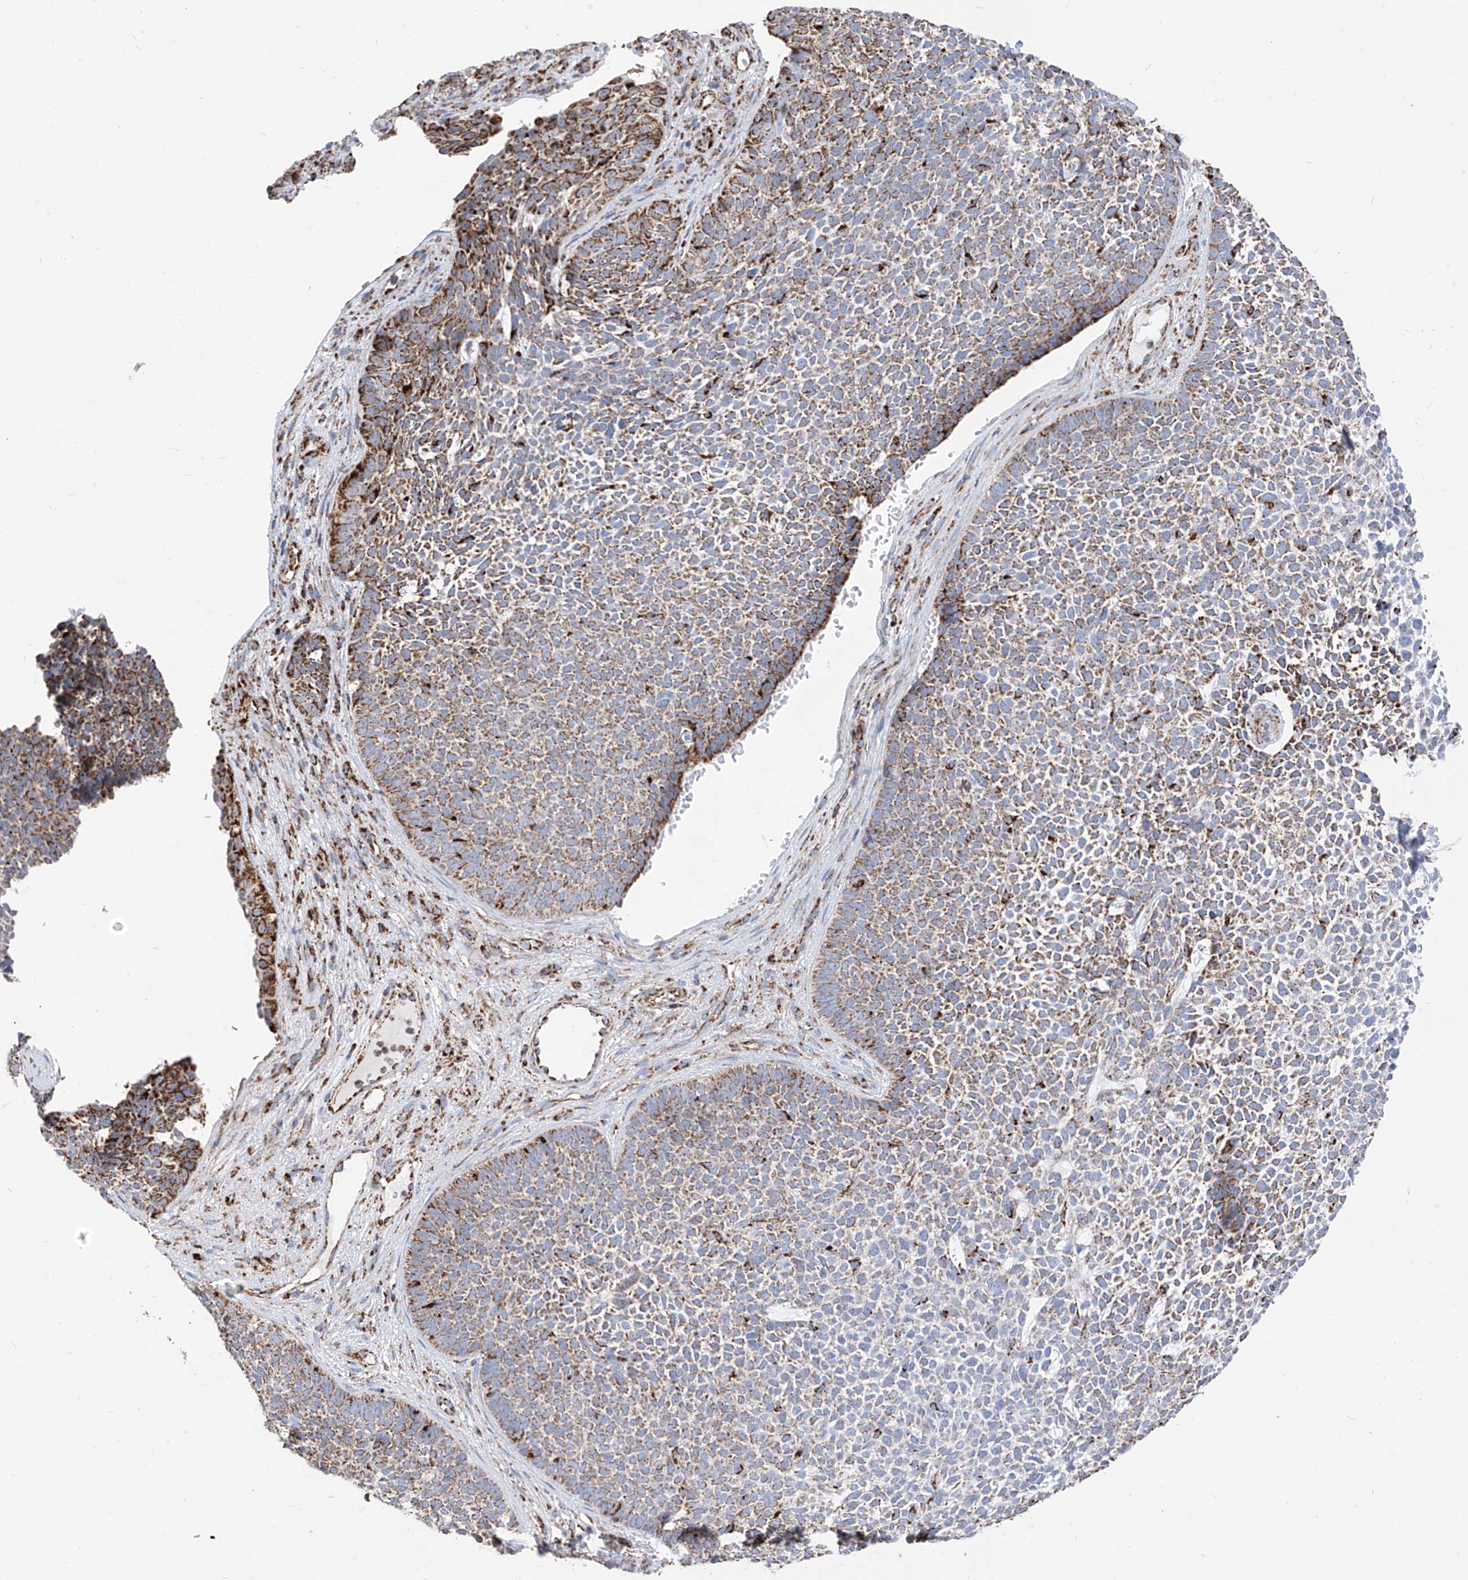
{"staining": {"intensity": "strong", "quantity": "25%-75%", "location": "cytoplasmic/membranous"}, "tissue": "skin cancer", "cell_type": "Tumor cells", "image_type": "cancer", "snomed": [{"axis": "morphology", "description": "Basal cell carcinoma"}, {"axis": "topography", "description": "Skin"}], "caption": "Basal cell carcinoma (skin) stained for a protein (brown) reveals strong cytoplasmic/membranous positive expression in approximately 25%-75% of tumor cells.", "gene": "COX5B", "patient": {"sex": "female", "age": 84}}